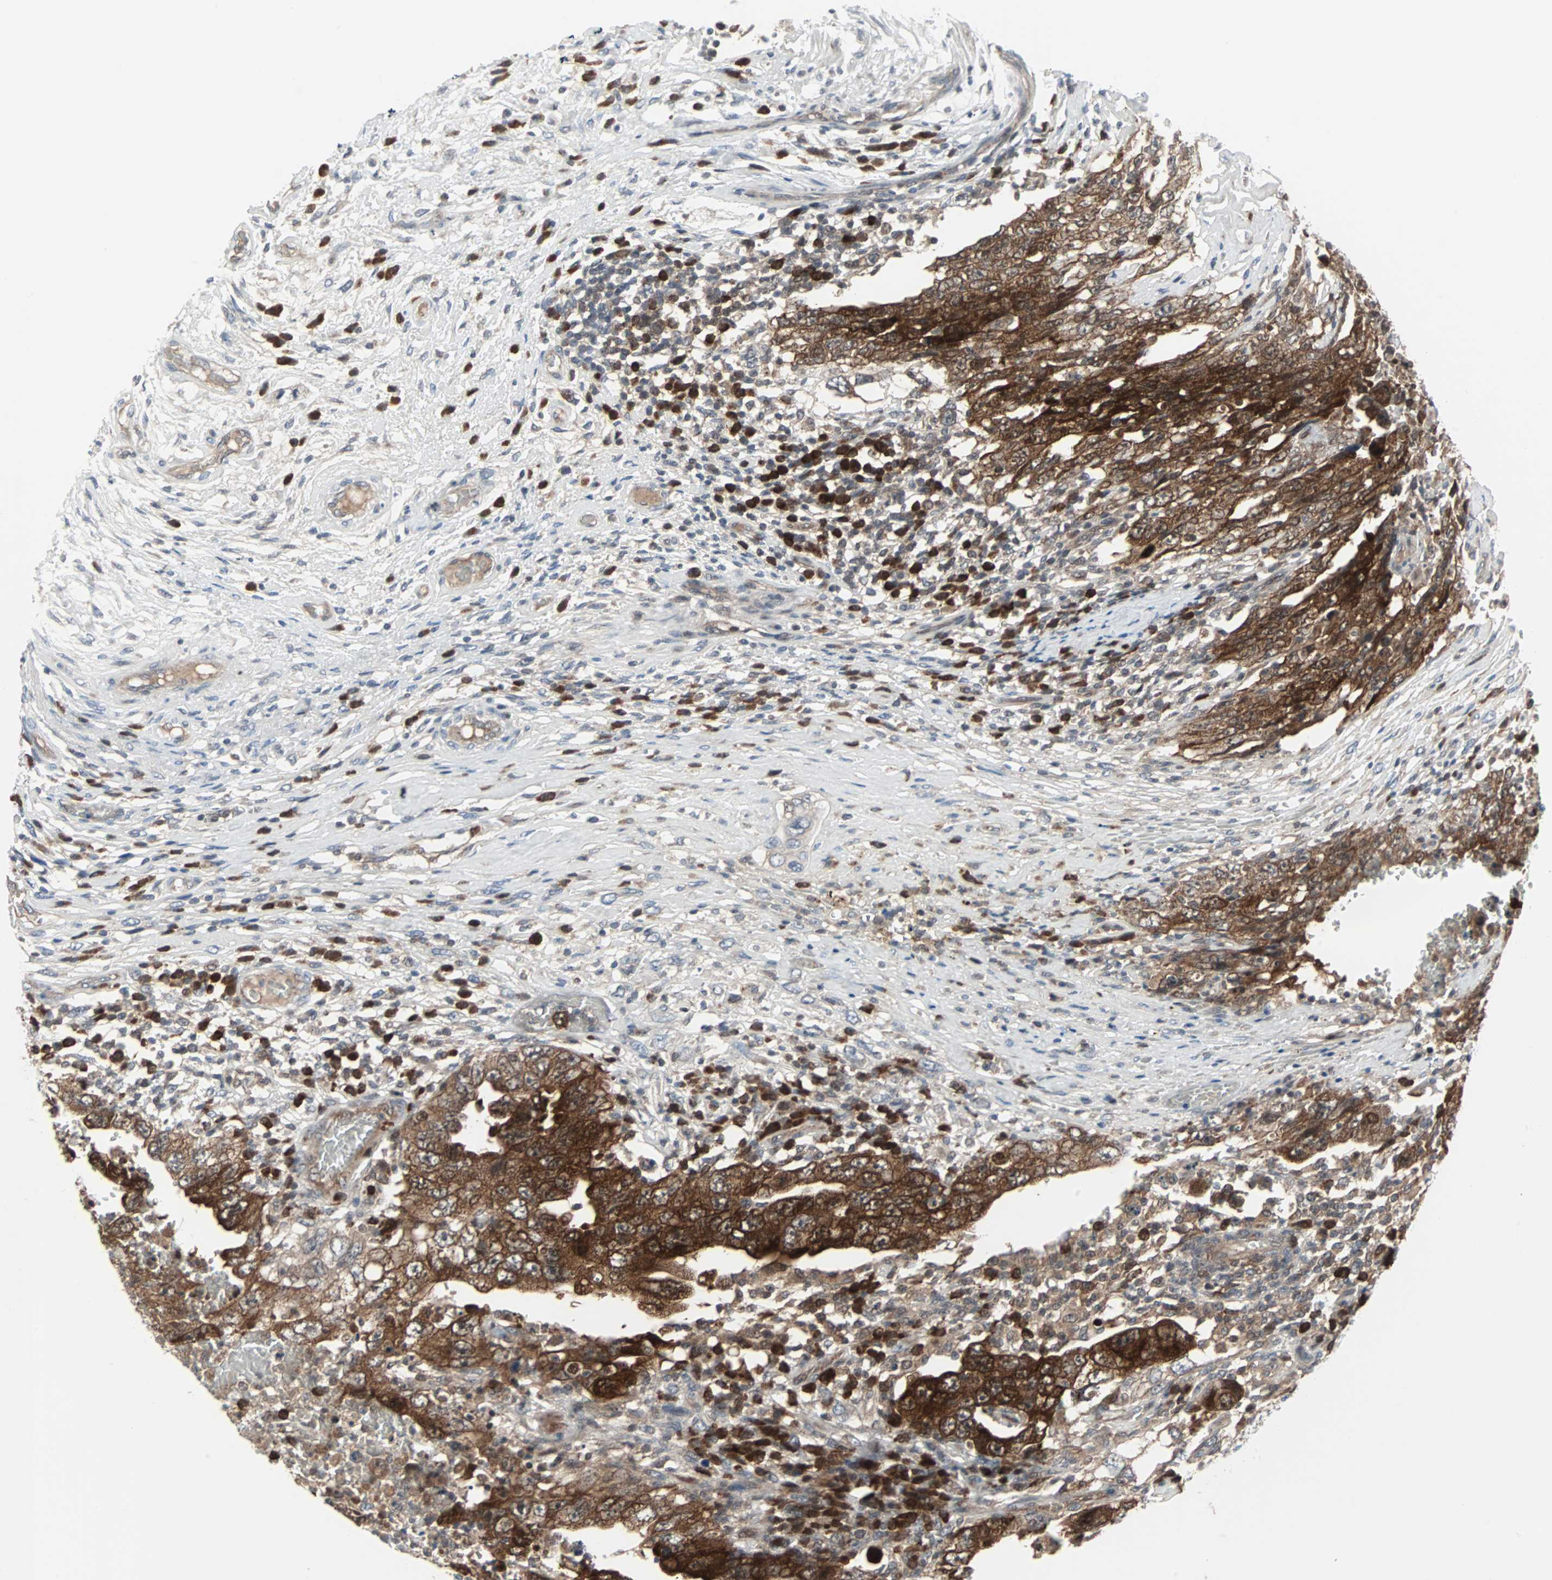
{"staining": {"intensity": "strong", "quantity": ">75%", "location": "cytoplasmic/membranous"}, "tissue": "testis cancer", "cell_type": "Tumor cells", "image_type": "cancer", "snomed": [{"axis": "morphology", "description": "Carcinoma, Embryonal, NOS"}, {"axis": "topography", "description": "Testis"}], "caption": "Protein expression analysis of testis embryonal carcinoma shows strong cytoplasmic/membranous expression in about >75% of tumor cells. The protein of interest is shown in brown color, while the nuclei are stained blue.", "gene": "CASP3", "patient": {"sex": "male", "age": 26}}